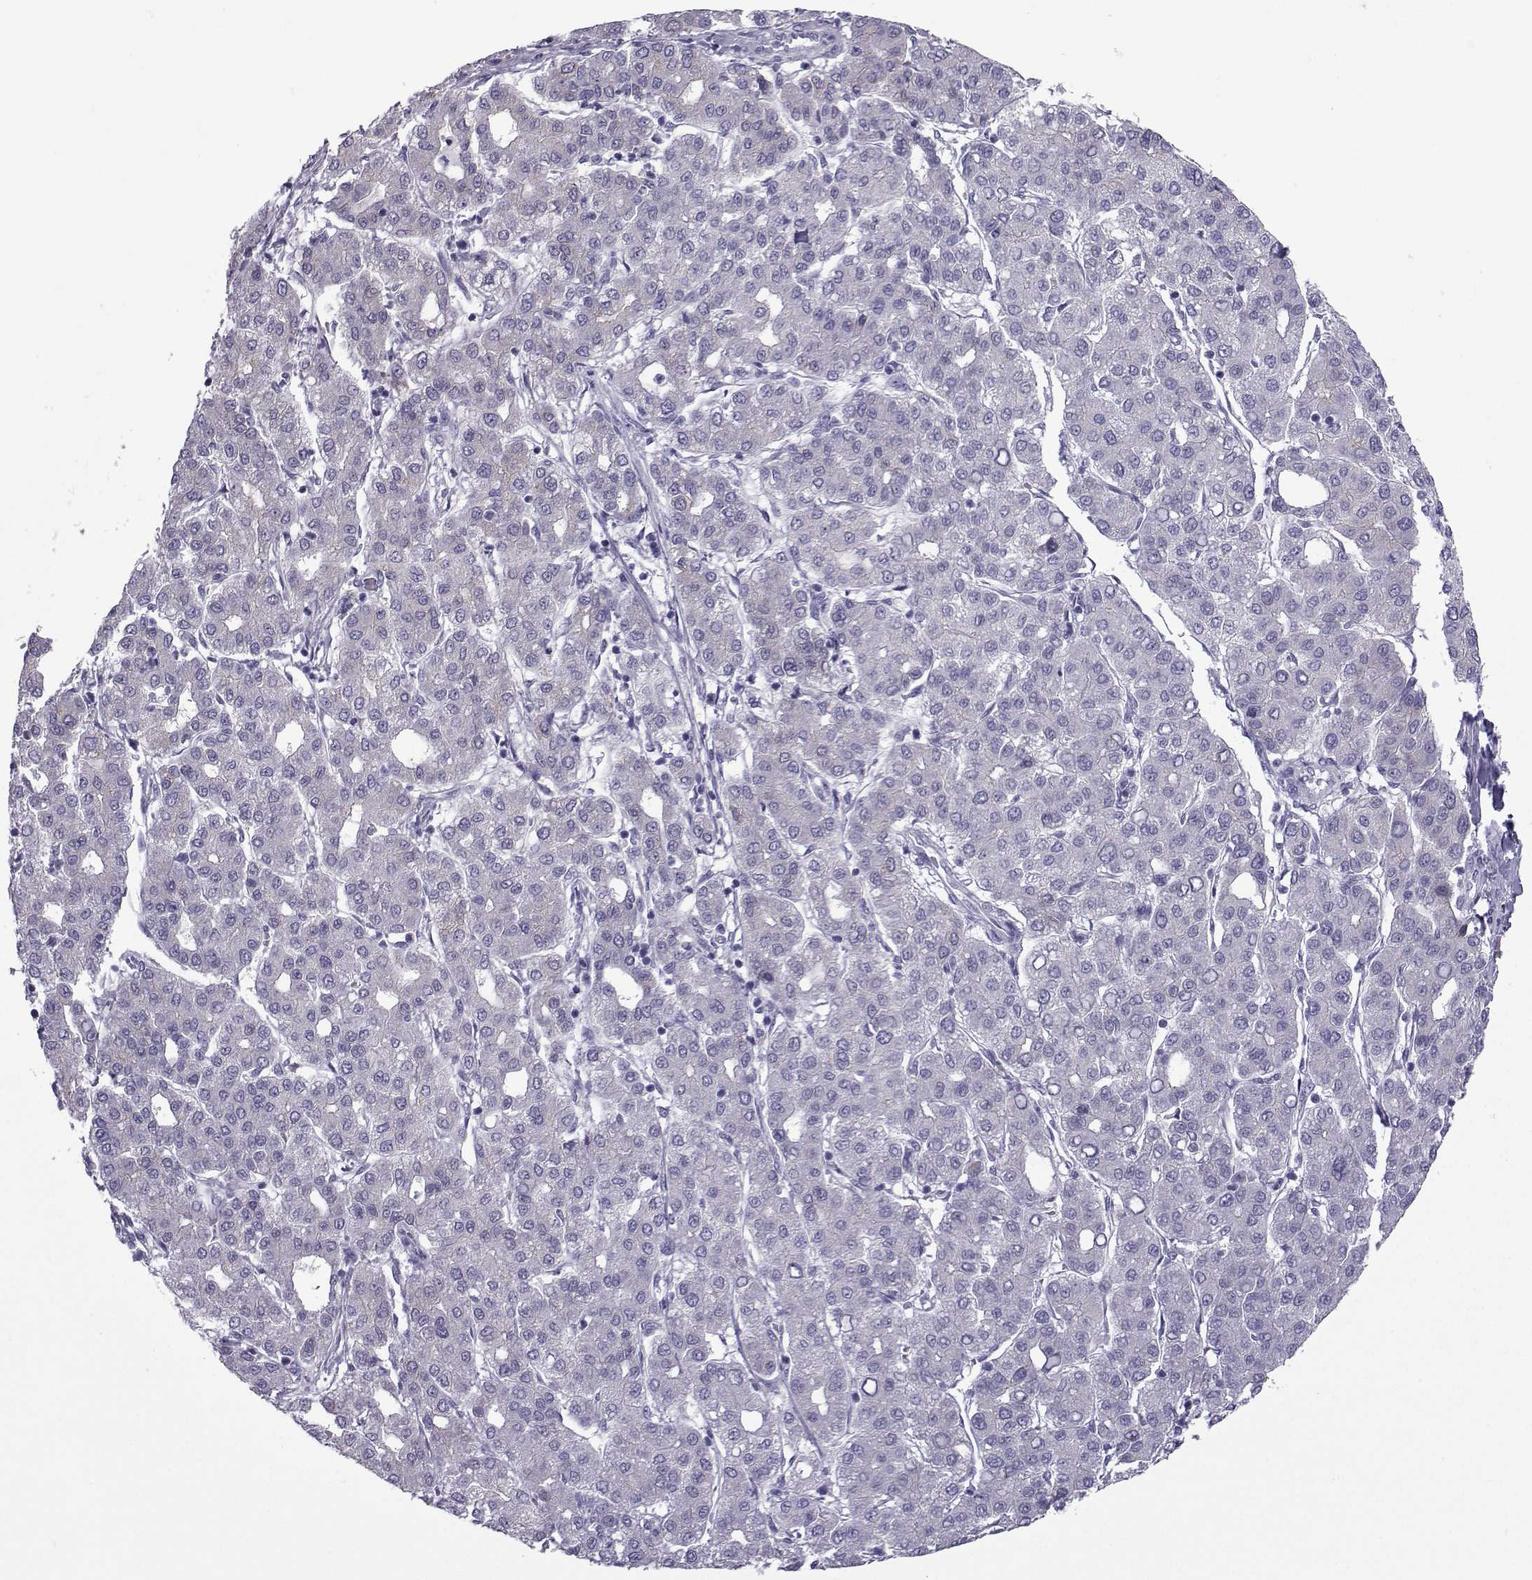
{"staining": {"intensity": "negative", "quantity": "none", "location": "none"}, "tissue": "liver cancer", "cell_type": "Tumor cells", "image_type": "cancer", "snomed": [{"axis": "morphology", "description": "Carcinoma, Hepatocellular, NOS"}, {"axis": "topography", "description": "Liver"}], "caption": "A micrograph of human liver hepatocellular carcinoma is negative for staining in tumor cells.", "gene": "CFAP53", "patient": {"sex": "male", "age": 65}}